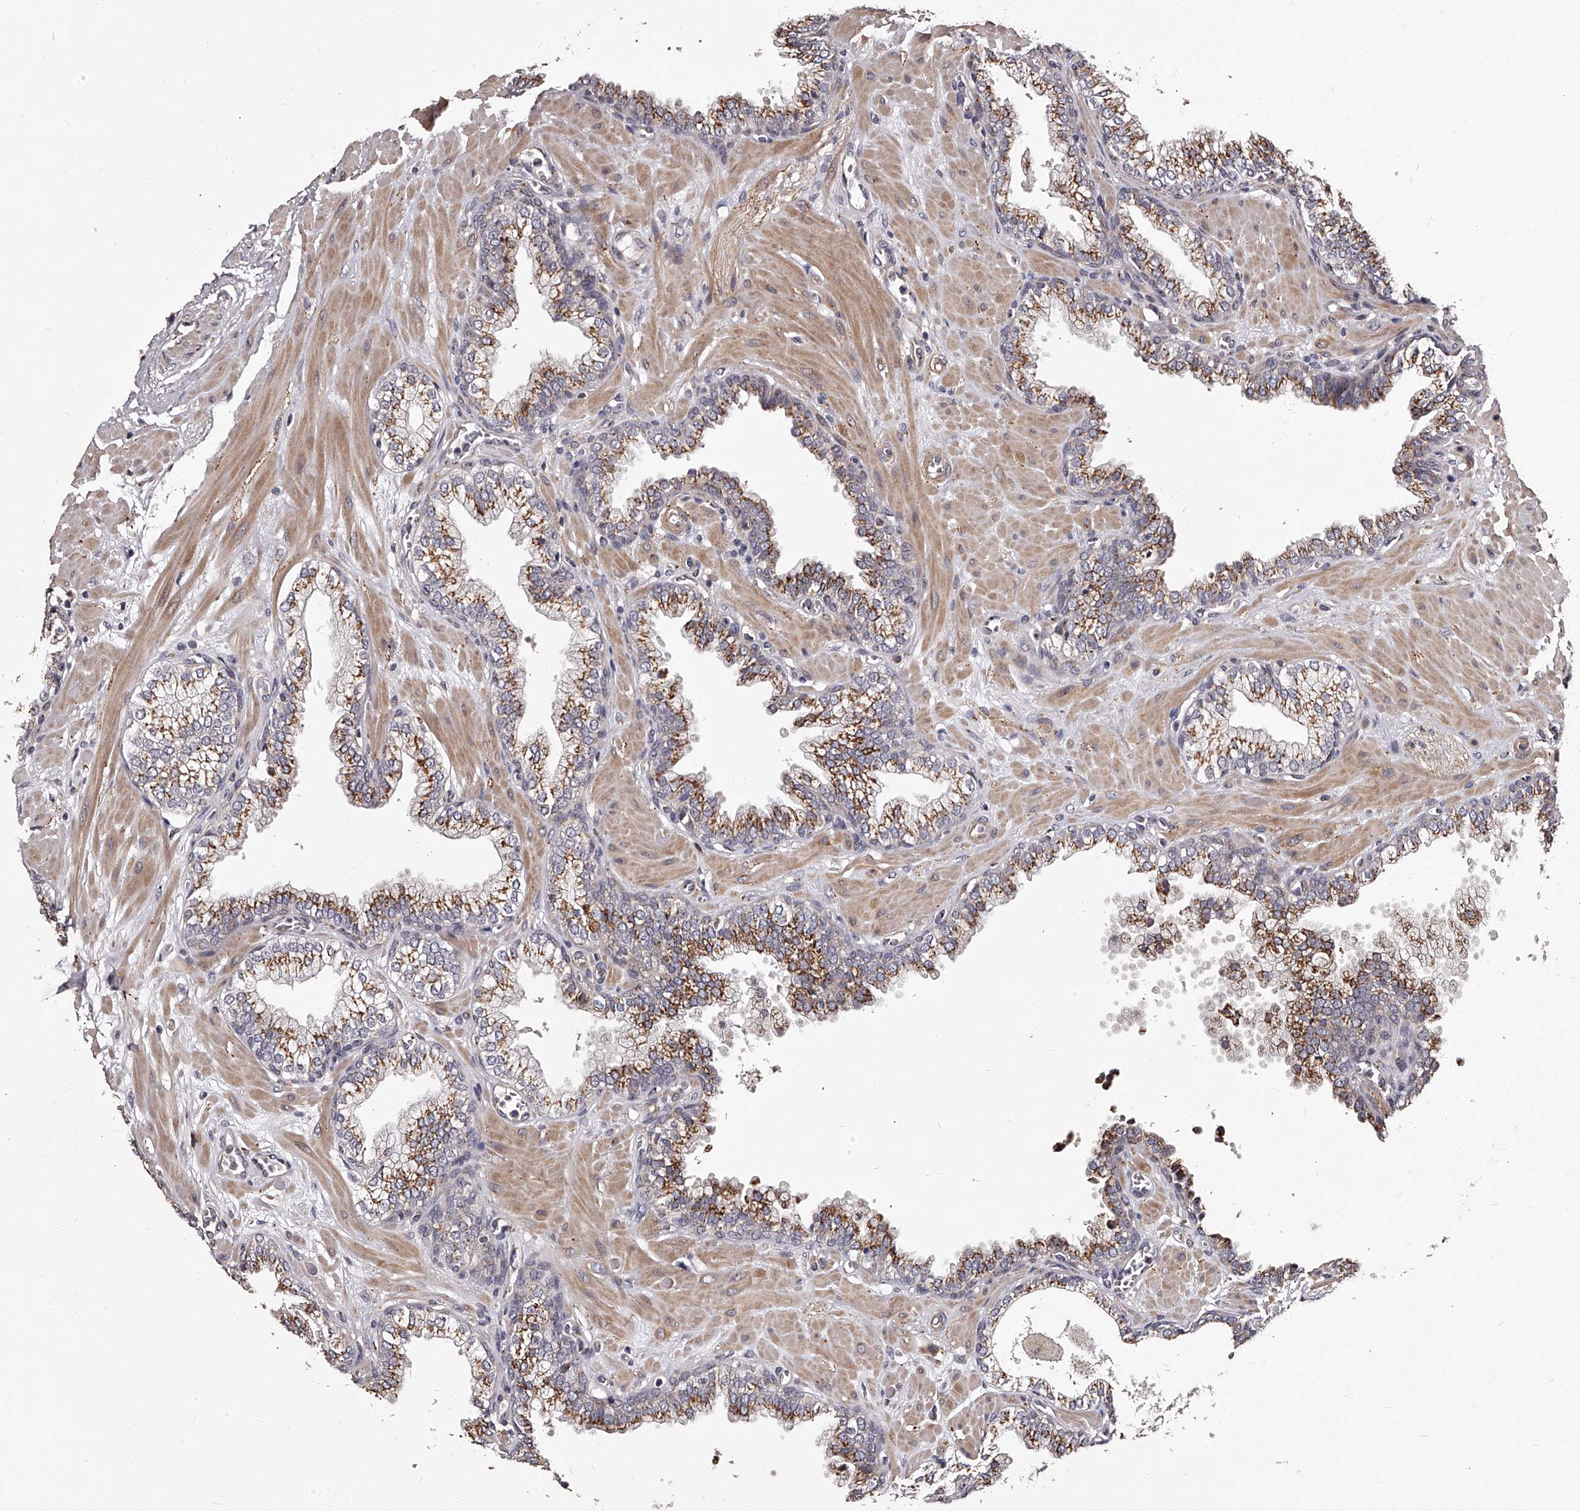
{"staining": {"intensity": "moderate", "quantity": ">75%", "location": "cytoplasmic/membranous"}, "tissue": "prostate", "cell_type": "Glandular cells", "image_type": "normal", "snomed": [{"axis": "morphology", "description": "Normal tissue, NOS"}, {"axis": "morphology", "description": "Urothelial carcinoma, Low grade"}, {"axis": "topography", "description": "Urinary bladder"}, {"axis": "topography", "description": "Prostate"}], "caption": "Immunohistochemical staining of normal human prostate demonstrates >75% levels of moderate cytoplasmic/membranous protein positivity in about >75% of glandular cells.", "gene": "RSC1A1", "patient": {"sex": "male", "age": 60}}